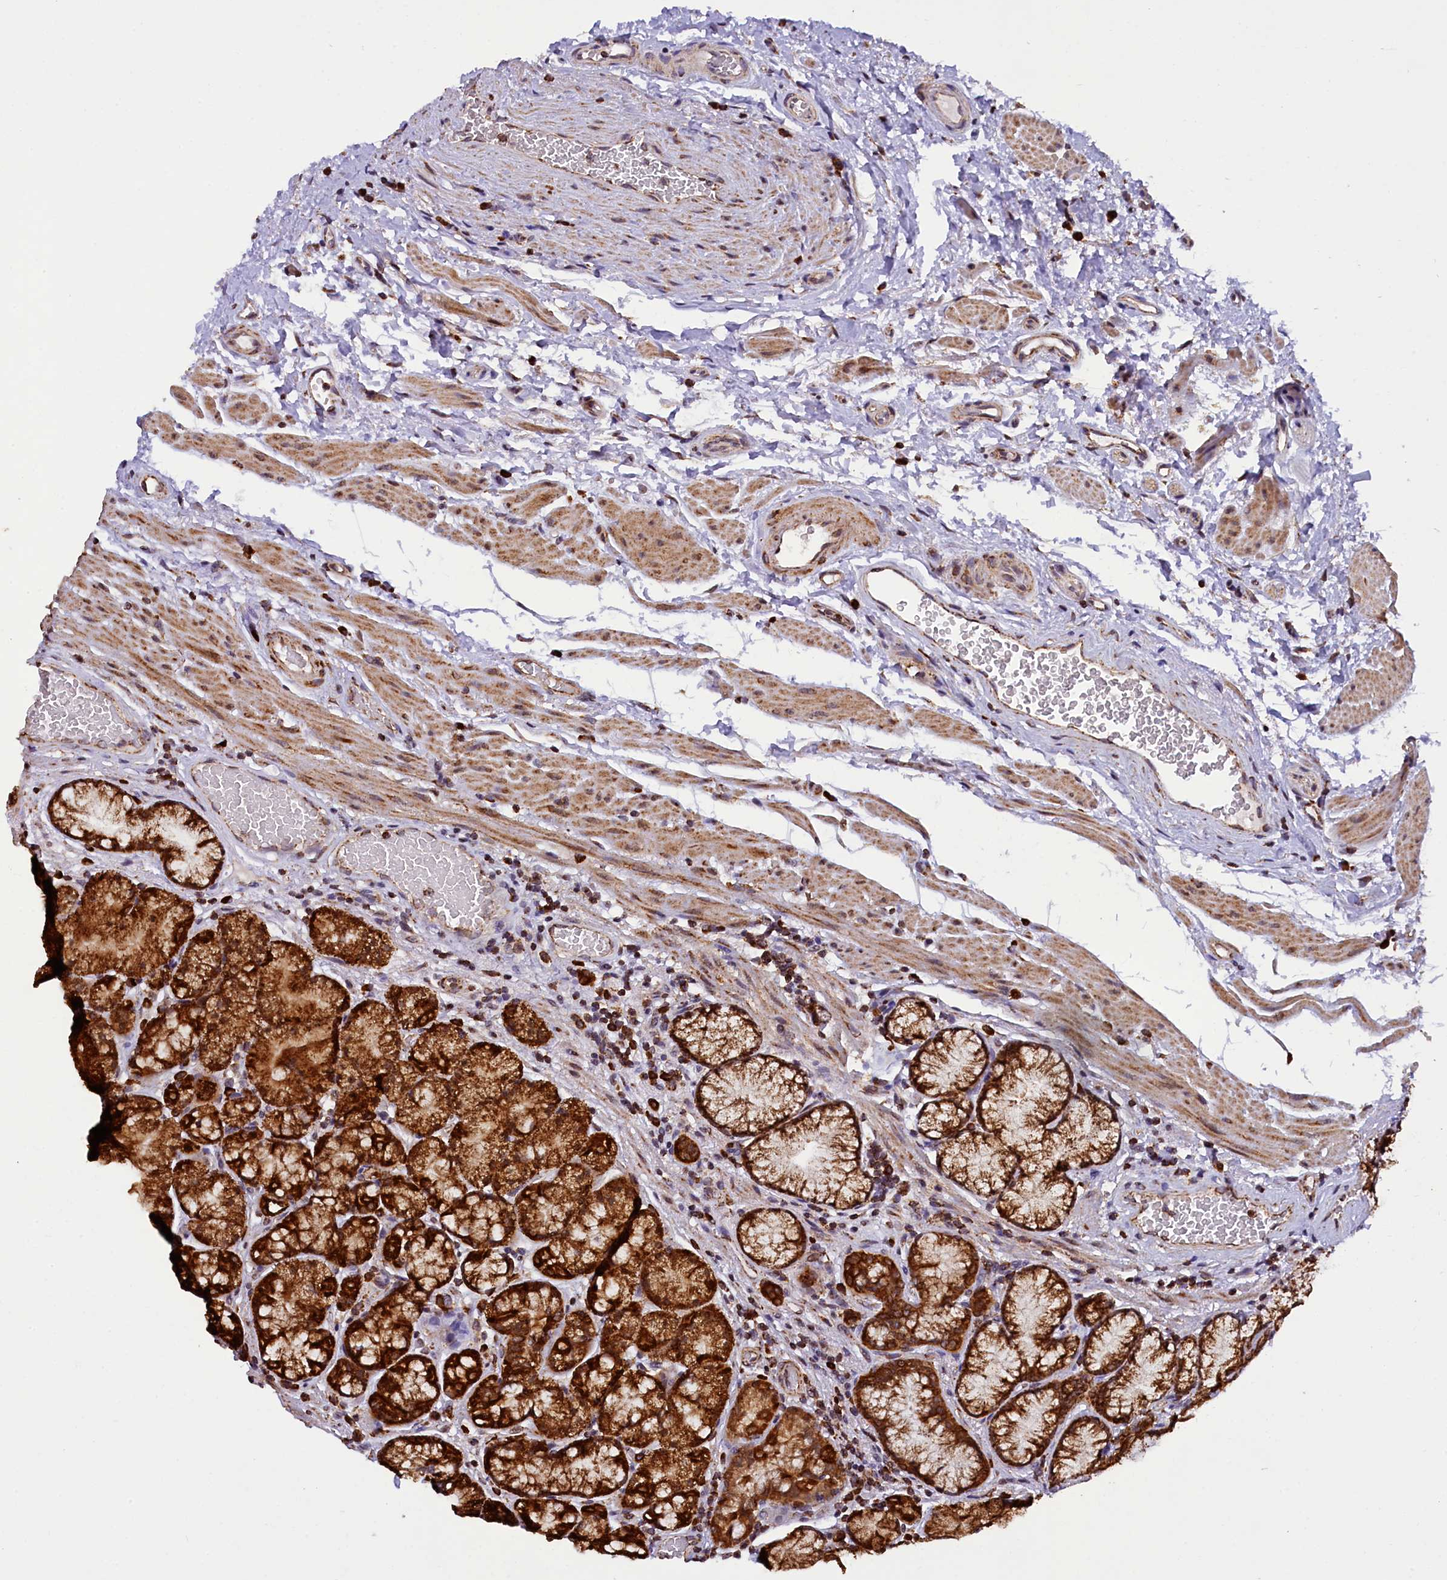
{"staining": {"intensity": "strong", "quantity": ">75%", "location": "cytoplasmic/membranous"}, "tissue": "stomach", "cell_type": "Glandular cells", "image_type": "normal", "snomed": [{"axis": "morphology", "description": "Normal tissue, NOS"}, {"axis": "topography", "description": "Stomach"}], "caption": "Glandular cells show high levels of strong cytoplasmic/membranous staining in about >75% of cells in benign stomach. (DAB IHC, brown staining for protein, blue staining for nuclei).", "gene": "KLC2", "patient": {"sex": "male", "age": 63}}